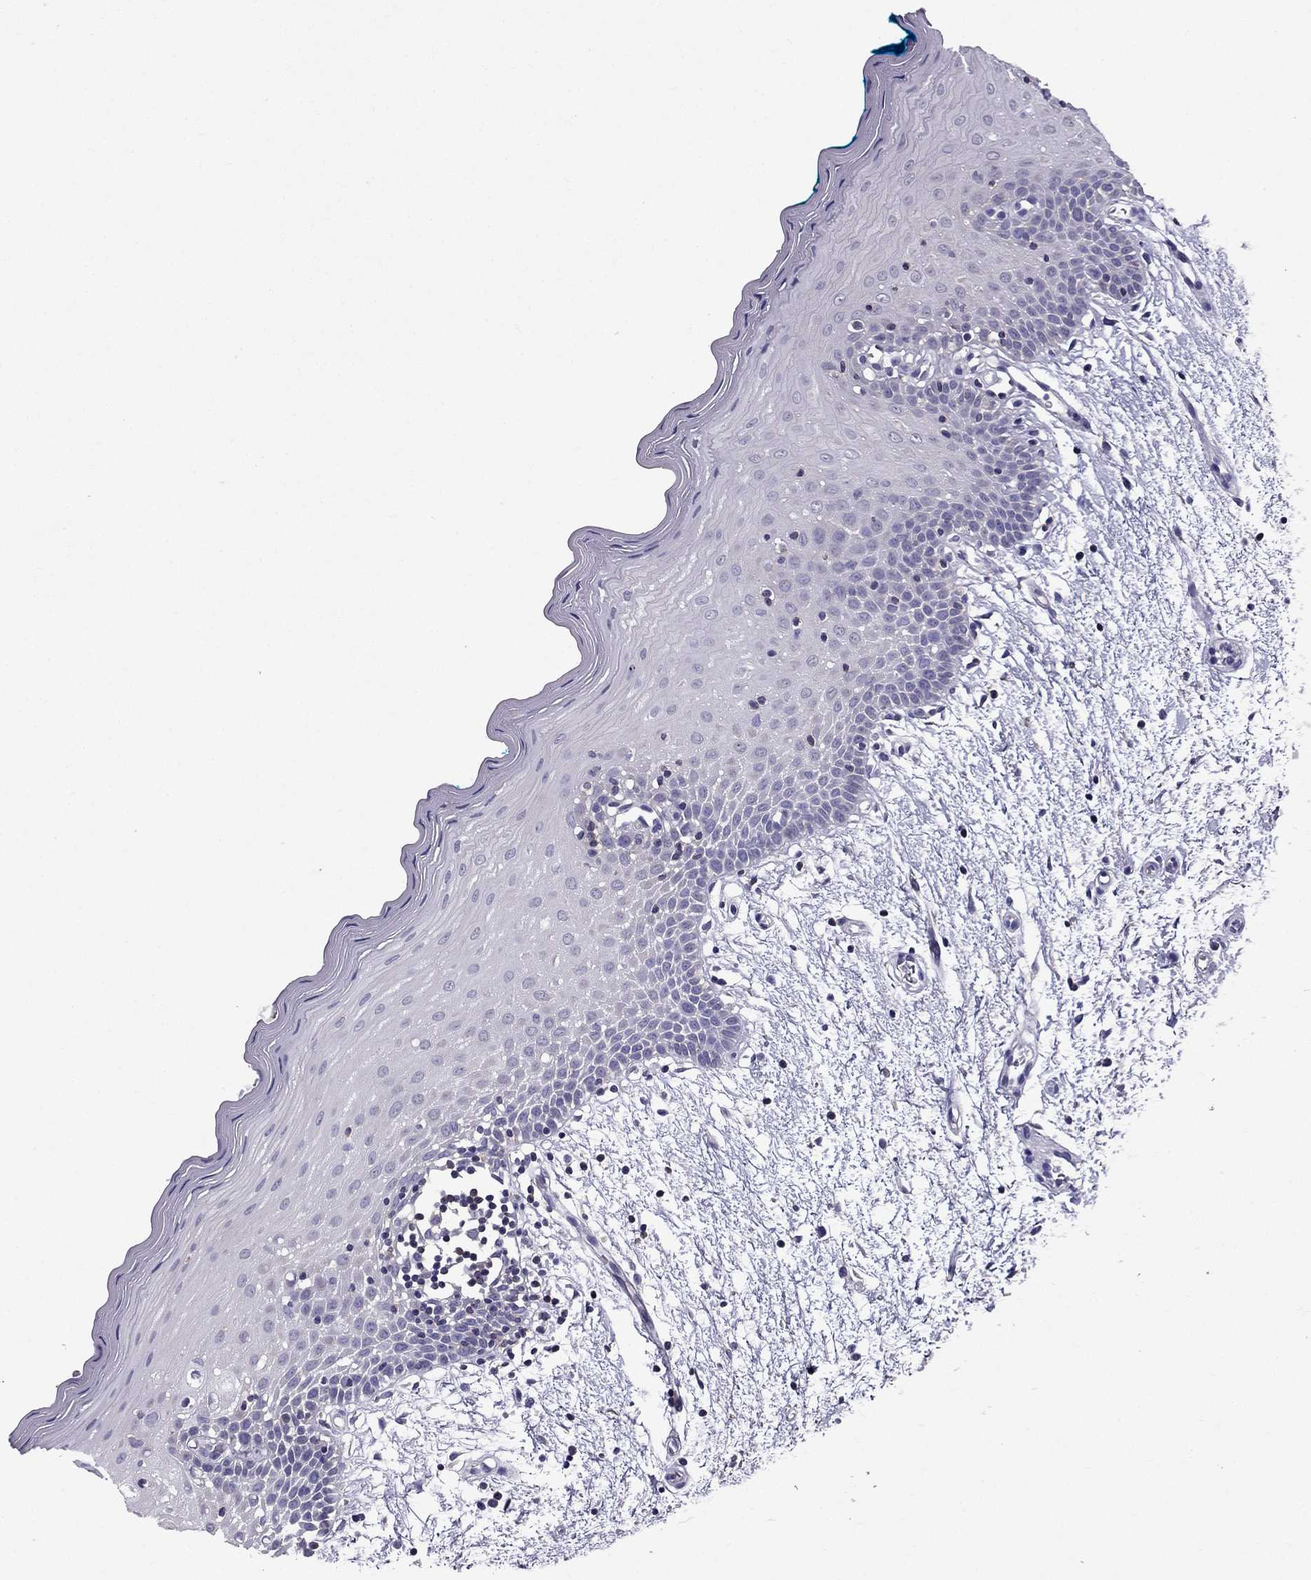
{"staining": {"intensity": "negative", "quantity": "none", "location": "none"}, "tissue": "oral mucosa", "cell_type": "Squamous epithelial cells", "image_type": "normal", "snomed": [{"axis": "morphology", "description": "Normal tissue, NOS"}, {"axis": "morphology", "description": "Squamous cell carcinoma, NOS"}, {"axis": "topography", "description": "Oral tissue"}, {"axis": "topography", "description": "Head-Neck"}], "caption": "DAB immunohistochemical staining of normal human oral mucosa reveals no significant positivity in squamous epithelial cells. Brightfield microscopy of immunohistochemistry (IHC) stained with DAB (brown) and hematoxylin (blue), captured at high magnification.", "gene": "AAK1", "patient": {"sex": "female", "age": 75}}